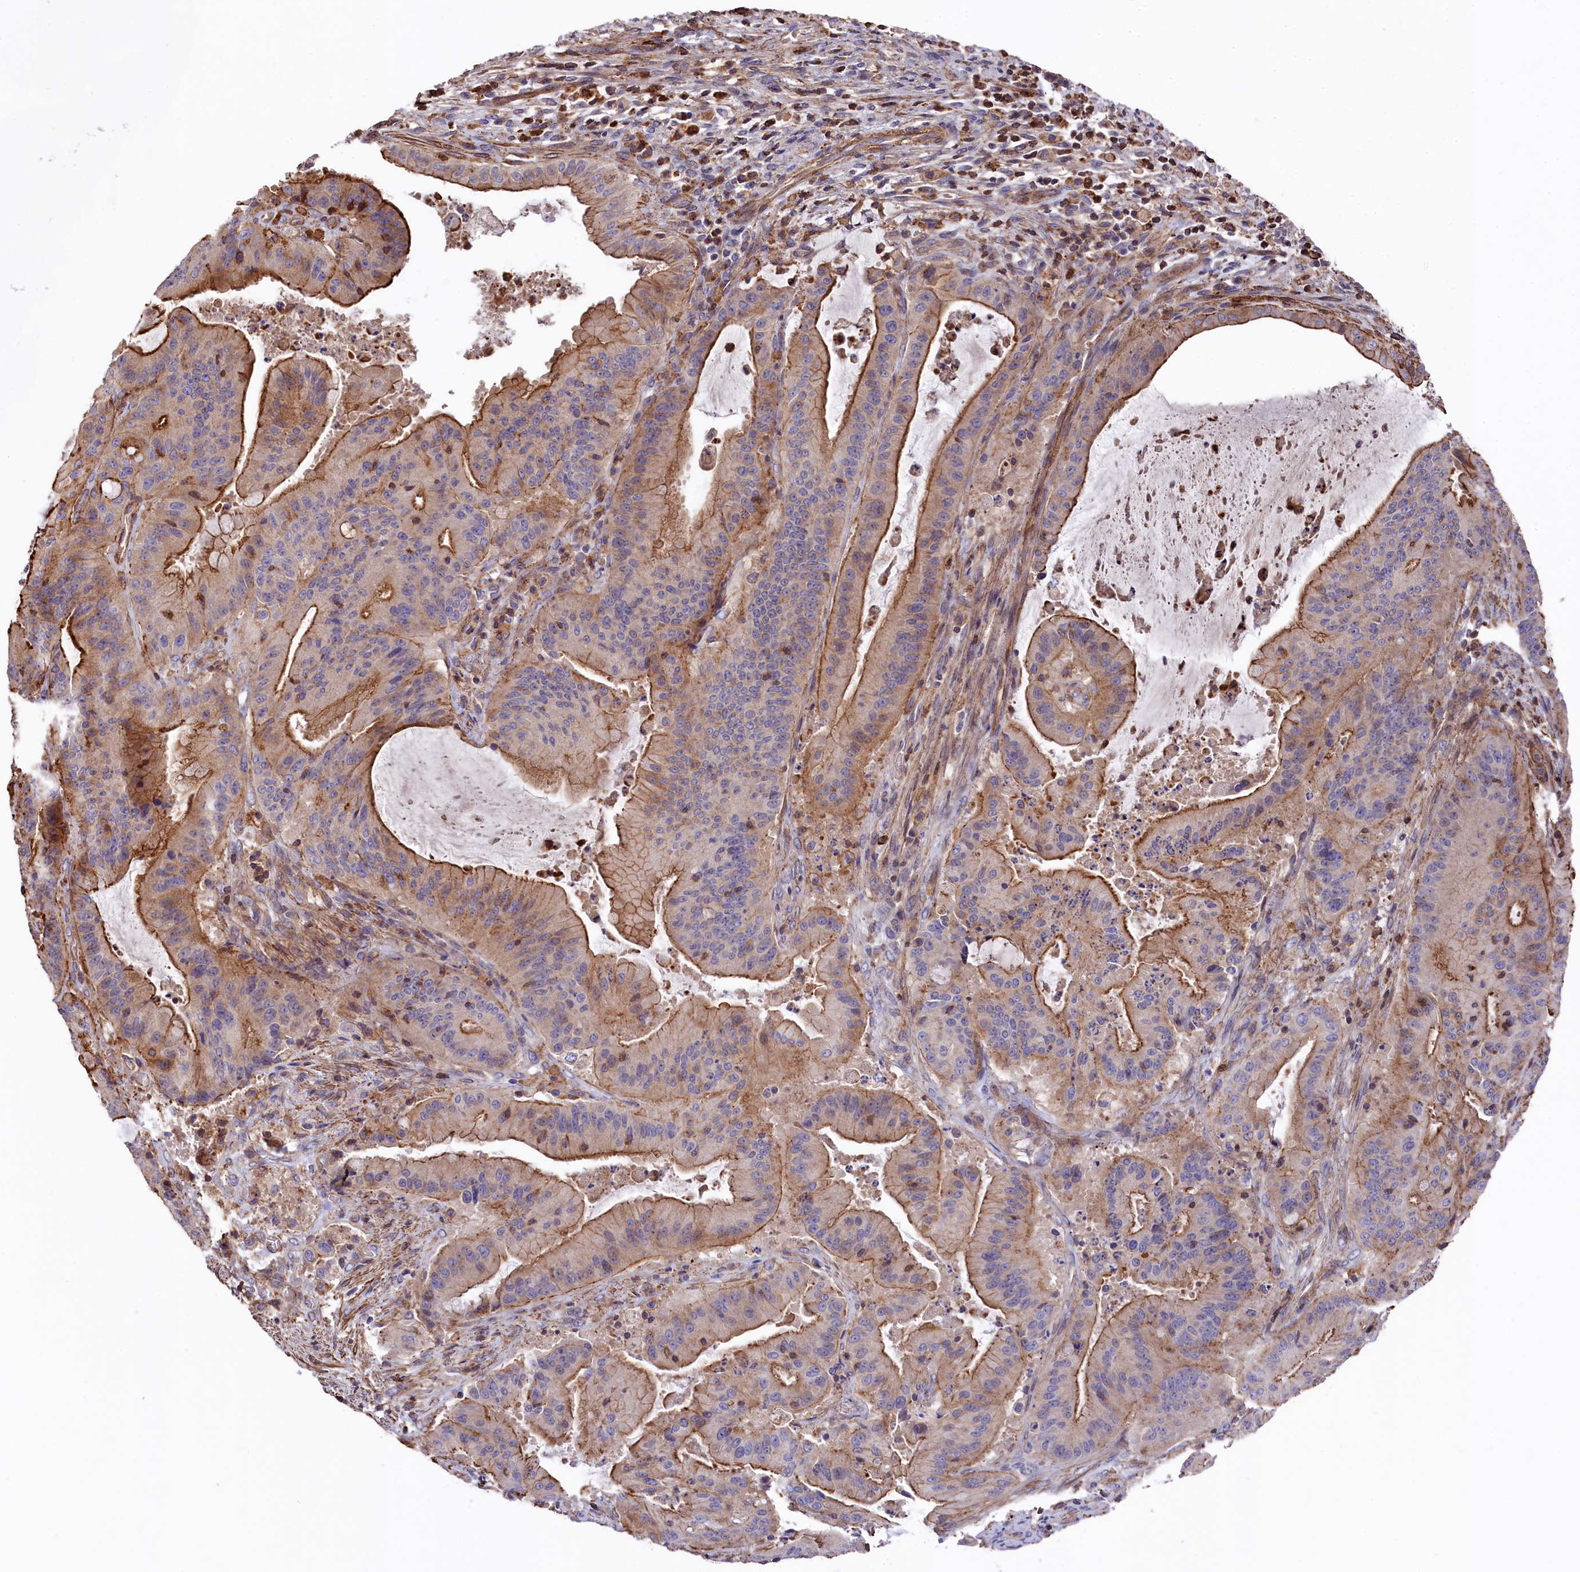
{"staining": {"intensity": "moderate", "quantity": ">75%", "location": "cytoplasmic/membranous"}, "tissue": "liver cancer", "cell_type": "Tumor cells", "image_type": "cancer", "snomed": [{"axis": "morphology", "description": "Normal tissue, NOS"}, {"axis": "morphology", "description": "Cholangiocarcinoma"}, {"axis": "topography", "description": "Liver"}, {"axis": "topography", "description": "Peripheral nerve tissue"}], "caption": "This is an image of IHC staining of liver cholangiocarcinoma, which shows moderate expression in the cytoplasmic/membranous of tumor cells.", "gene": "RAPSN", "patient": {"sex": "female", "age": 73}}